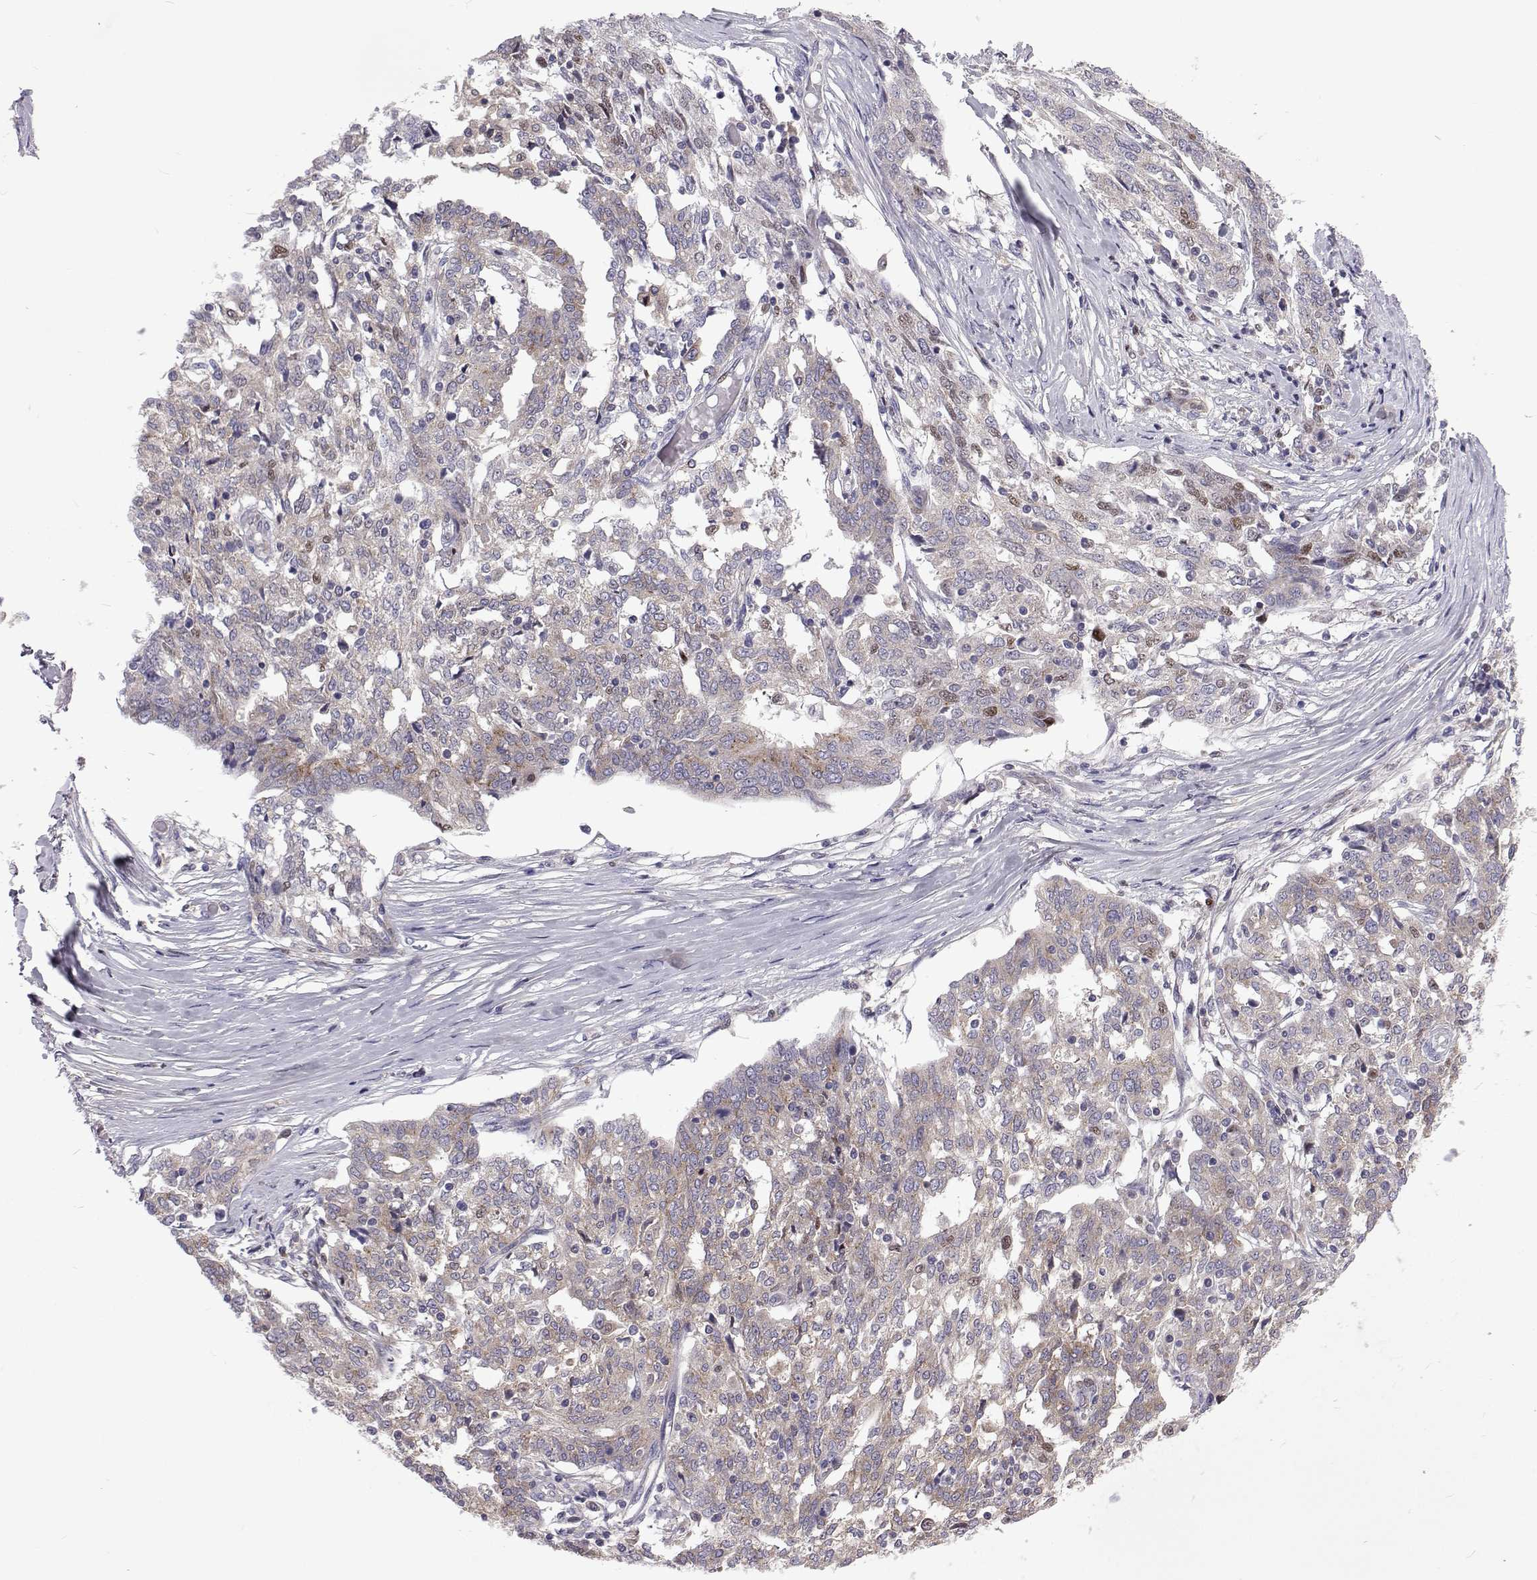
{"staining": {"intensity": "weak", "quantity": "<25%", "location": "cytoplasmic/membranous"}, "tissue": "ovarian cancer", "cell_type": "Tumor cells", "image_type": "cancer", "snomed": [{"axis": "morphology", "description": "Cystadenocarcinoma, serous, NOS"}, {"axis": "topography", "description": "Ovary"}], "caption": "IHC image of neoplastic tissue: ovarian serous cystadenocarcinoma stained with DAB demonstrates no significant protein positivity in tumor cells. (Brightfield microscopy of DAB (3,3'-diaminobenzidine) immunohistochemistry (IHC) at high magnification).", "gene": "TCF15", "patient": {"sex": "female", "age": 67}}